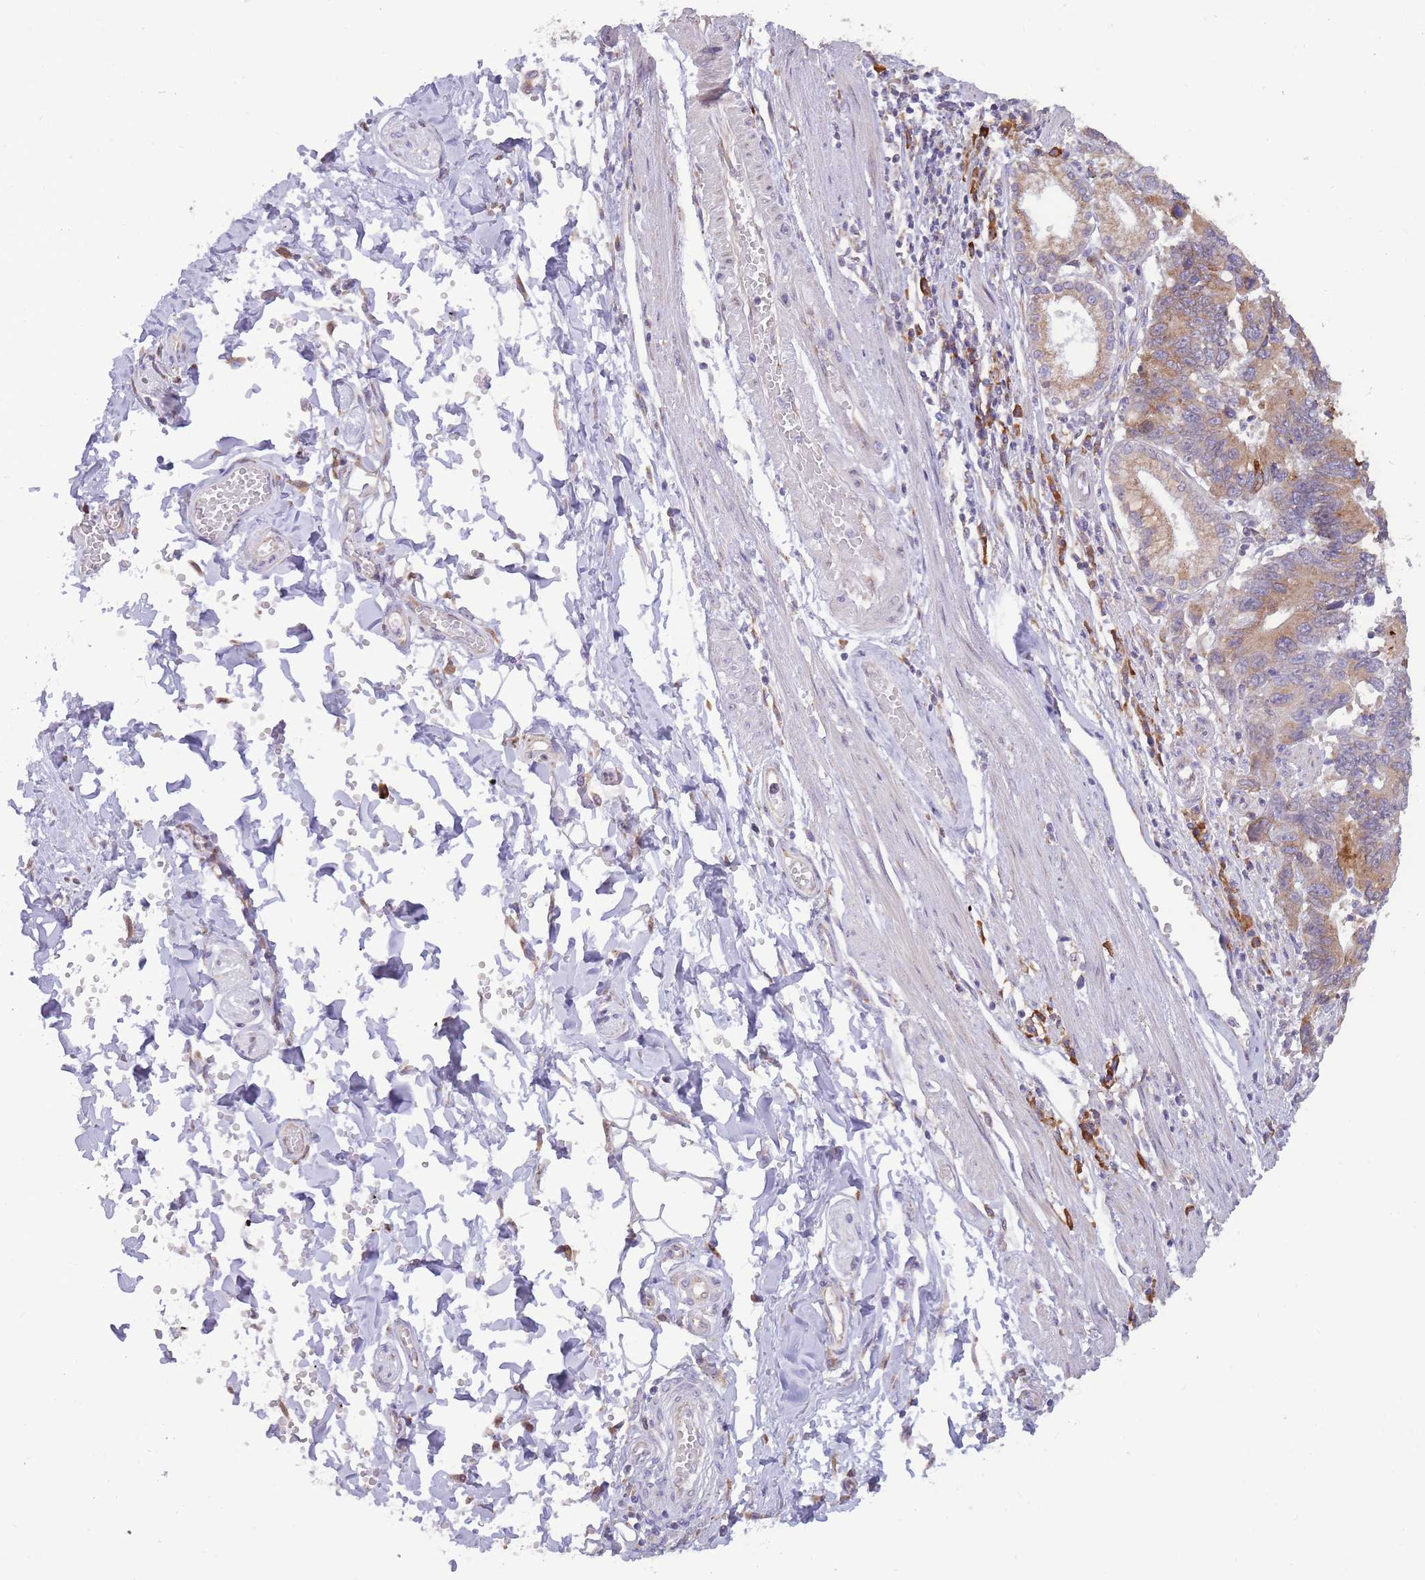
{"staining": {"intensity": "moderate", "quantity": ">75%", "location": "cytoplasmic/membranous"}, "tissue": "stomach cancer", "cell_type": "Tumor cells", "image_type": "cancer", "snomed": [{"axis": "morphology", "description": "Adenocarcinoma, NOS"}, {"axis": "topography", "description": "Stomach"}], "caption": "Immunohistochemistry (IHC) photomicrograph of neoplastic tissue: stomach cancer (adenocarcinoma) stained using immunohistochemistry exhibits medium levels of moderate protein expression localized specifically in the cytoplasmic/membranous of tumor cells, appearing as a cytoplasmic/membranous brown color.", "gene": "TRAPPC5", "patient": {"sex": "male", "age": 59}}